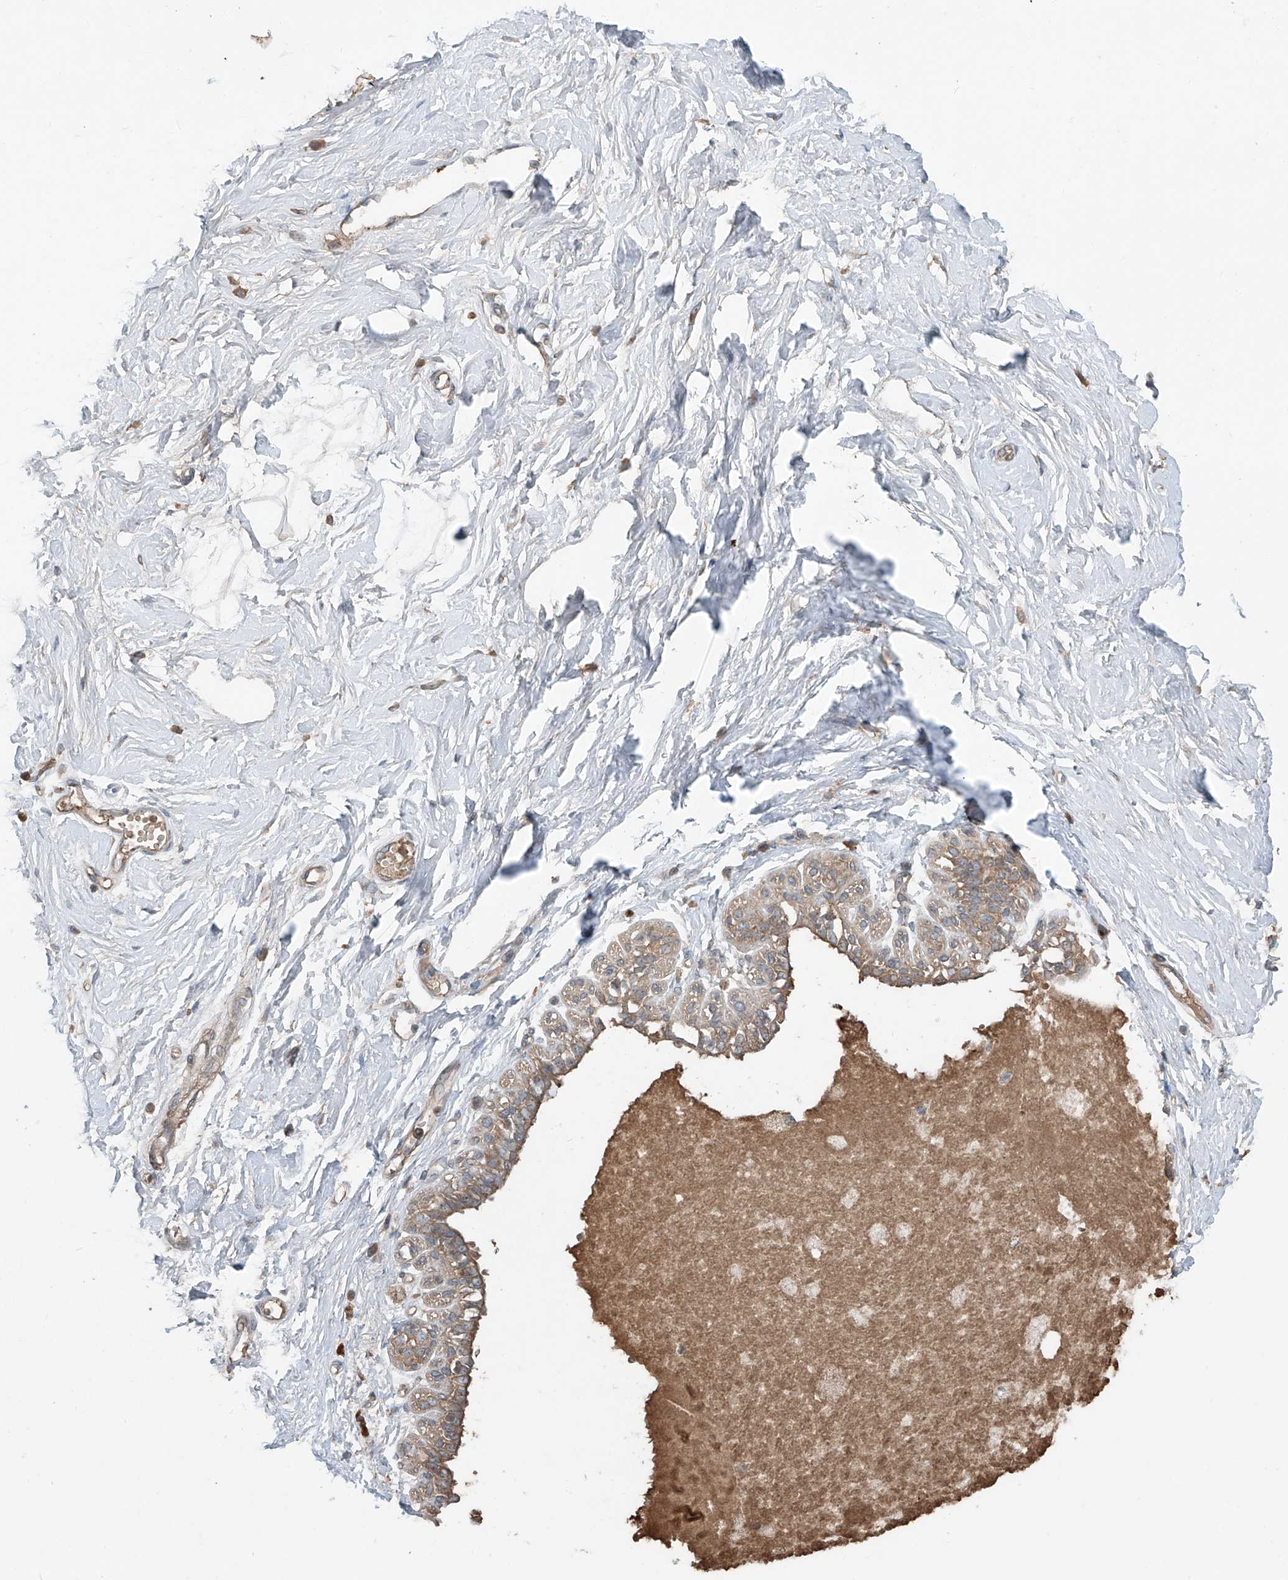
{"staining": {"intensity": "weak", "quantity": ">75%", "location": "cytoplasmic/membranous"}, "tissue": "breast", "cell_type": "Adipocytes", "image_type": "normal", "snomed": [{"axis": "morphology", "description": "Normal tissue, NOS"}, {"axis": "topography", "description": "Breast"}], "caption": "DAB (3,3'-diaminobenzidine) immunohistochemical staining of benign human breast exhibits weak cytoplasmic/membranous protein staining in about >75% of adipocytes. Nuclei are stained in blue.", "gene": "ADAM23", "patient": {"sex": "female", "age": 45}}